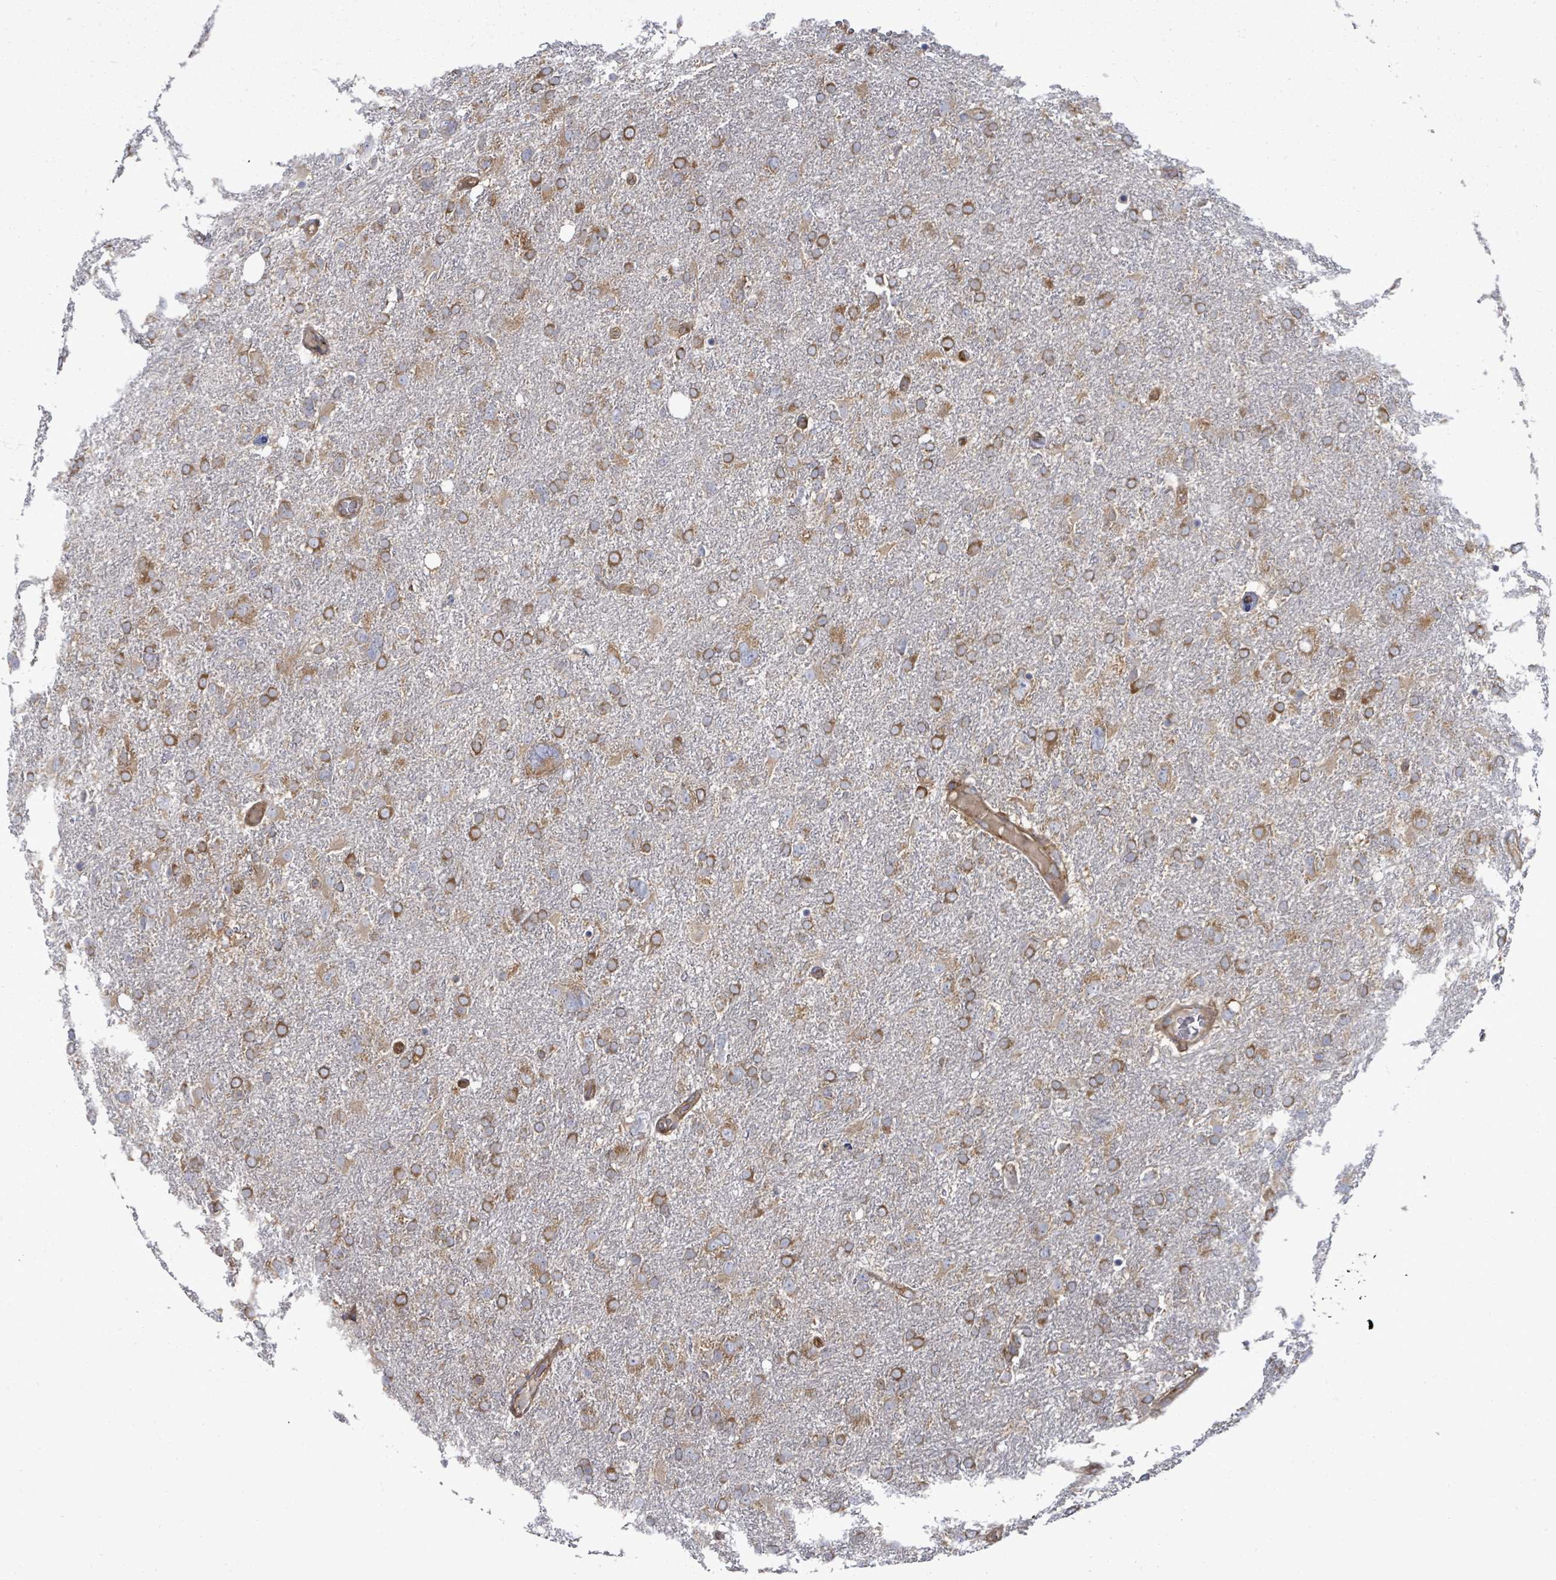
{"staining": {"intensity": "moderate", "quantity": ">75%", "location": "cytoplasmic/membranous"}, "tissue": "glioma", "cell_type": "Tumor cells", "image_type": "cancer", "snomed": [{"axis": "morphology", "description": "Glioma, malignant, High grade"}, {"axis": "topography", "description": "Brain"}], "caption": "Immunohistochemistry (IHC) image of glioma stained for a protein (brown), which displays medium levels of moderate cytoplasmic/membranous expression in approximately >75% of tumor cells.", "gene": "EIF3C", "patient": {"sex": "male", "age": 61}}